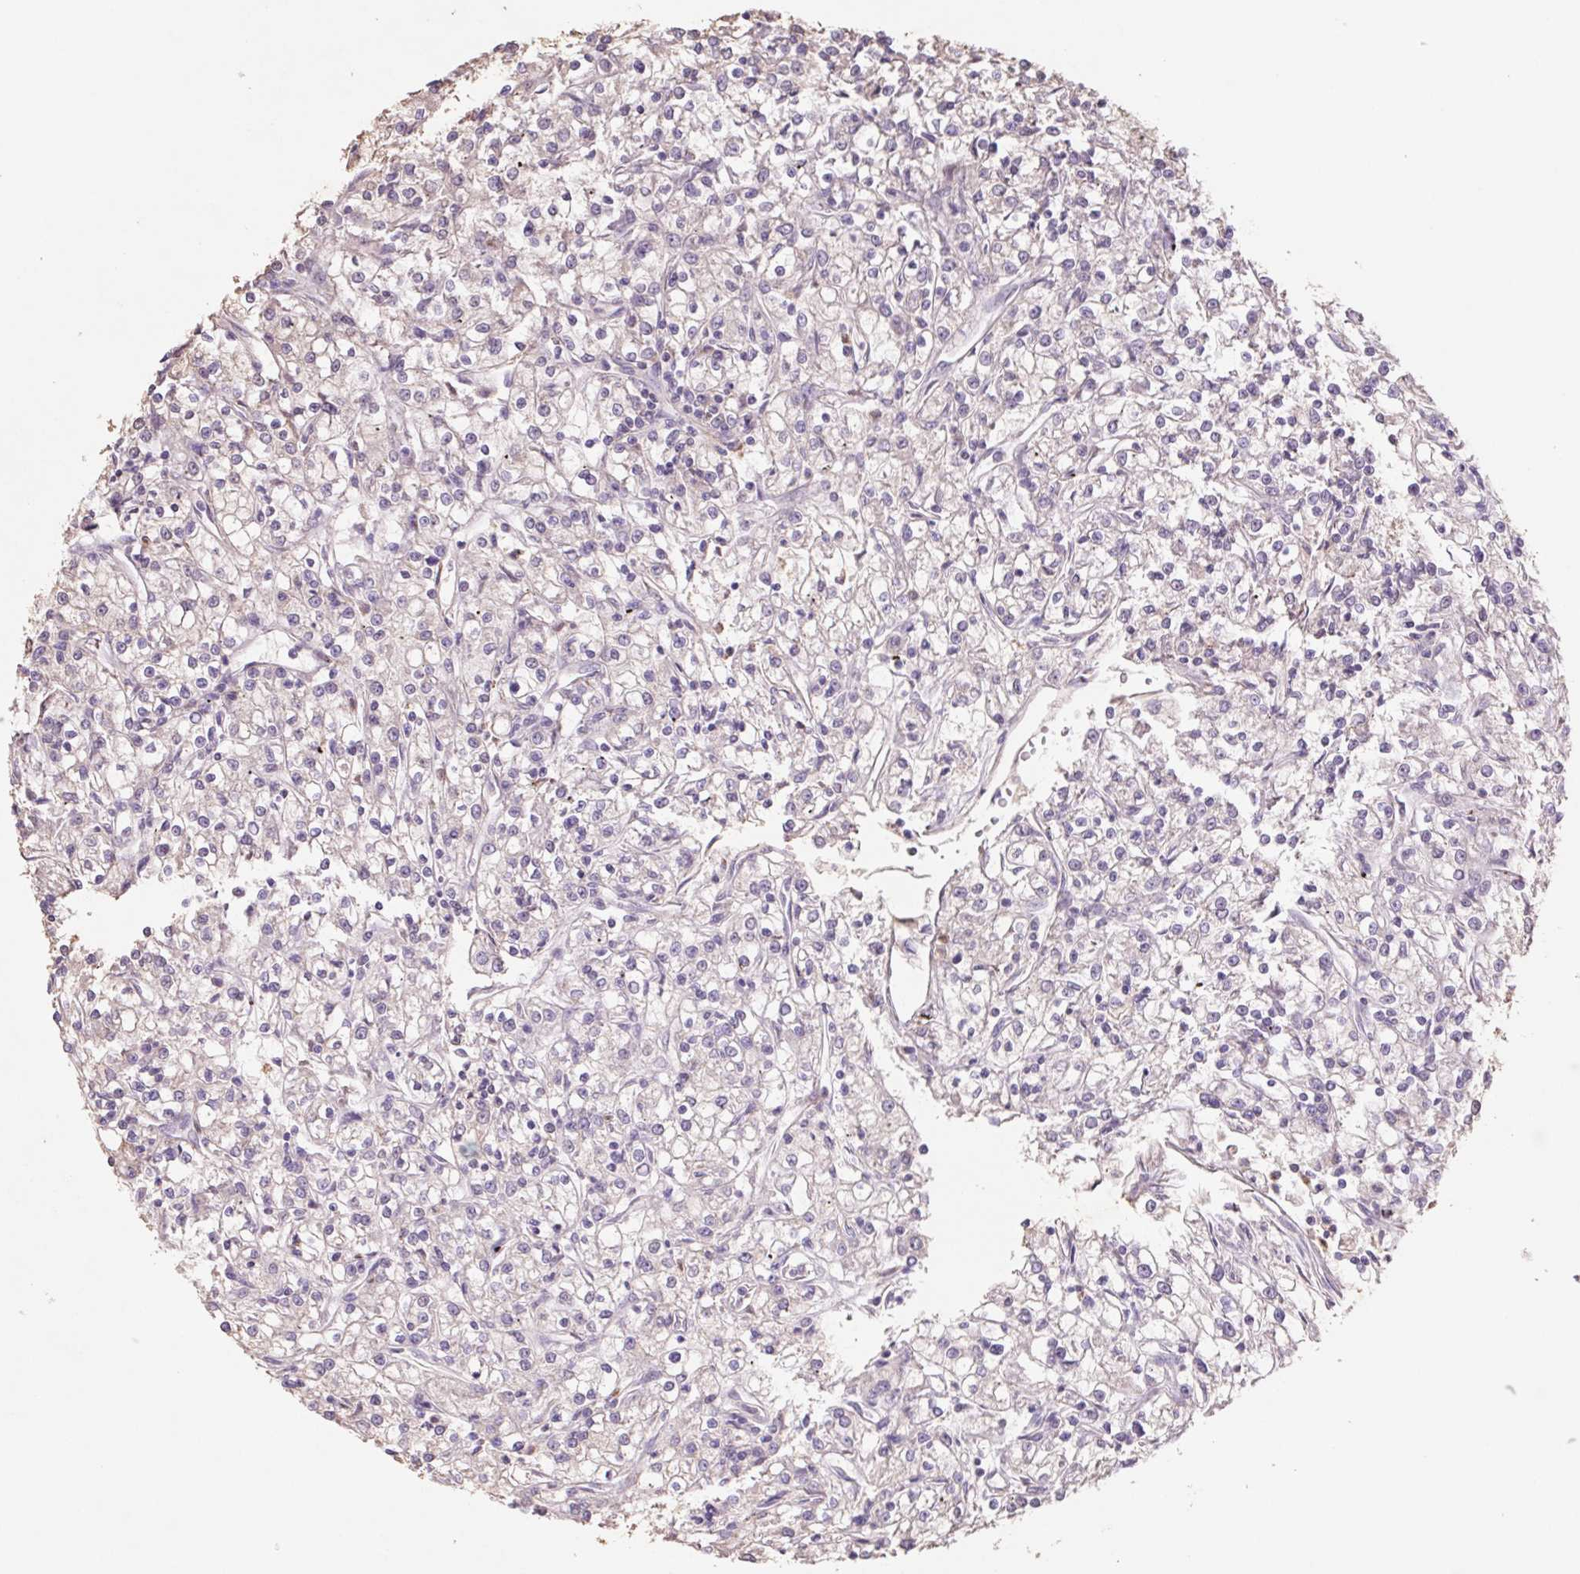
{"staining": {"intensity": "negative", "quantity": "none", "location": "none"}, "tissue": "renal cancer", "cell_type": "Tumor cells", "image_type": "cancer", "snomed": [{"axis": "morphology", "description": "Adenocarcinoma, NOS"}, {"axis": "topography", "description": "Kidney"}], "caption": "An image of adenocarcinoma (renal) stained for a protein reveals no brown staining in tumor cells. (DAB (3,3'-diaminobenzidine) IHC, high magnification).", "gene": "GRM2", "patient": {"sex": "female", "age": 59}}